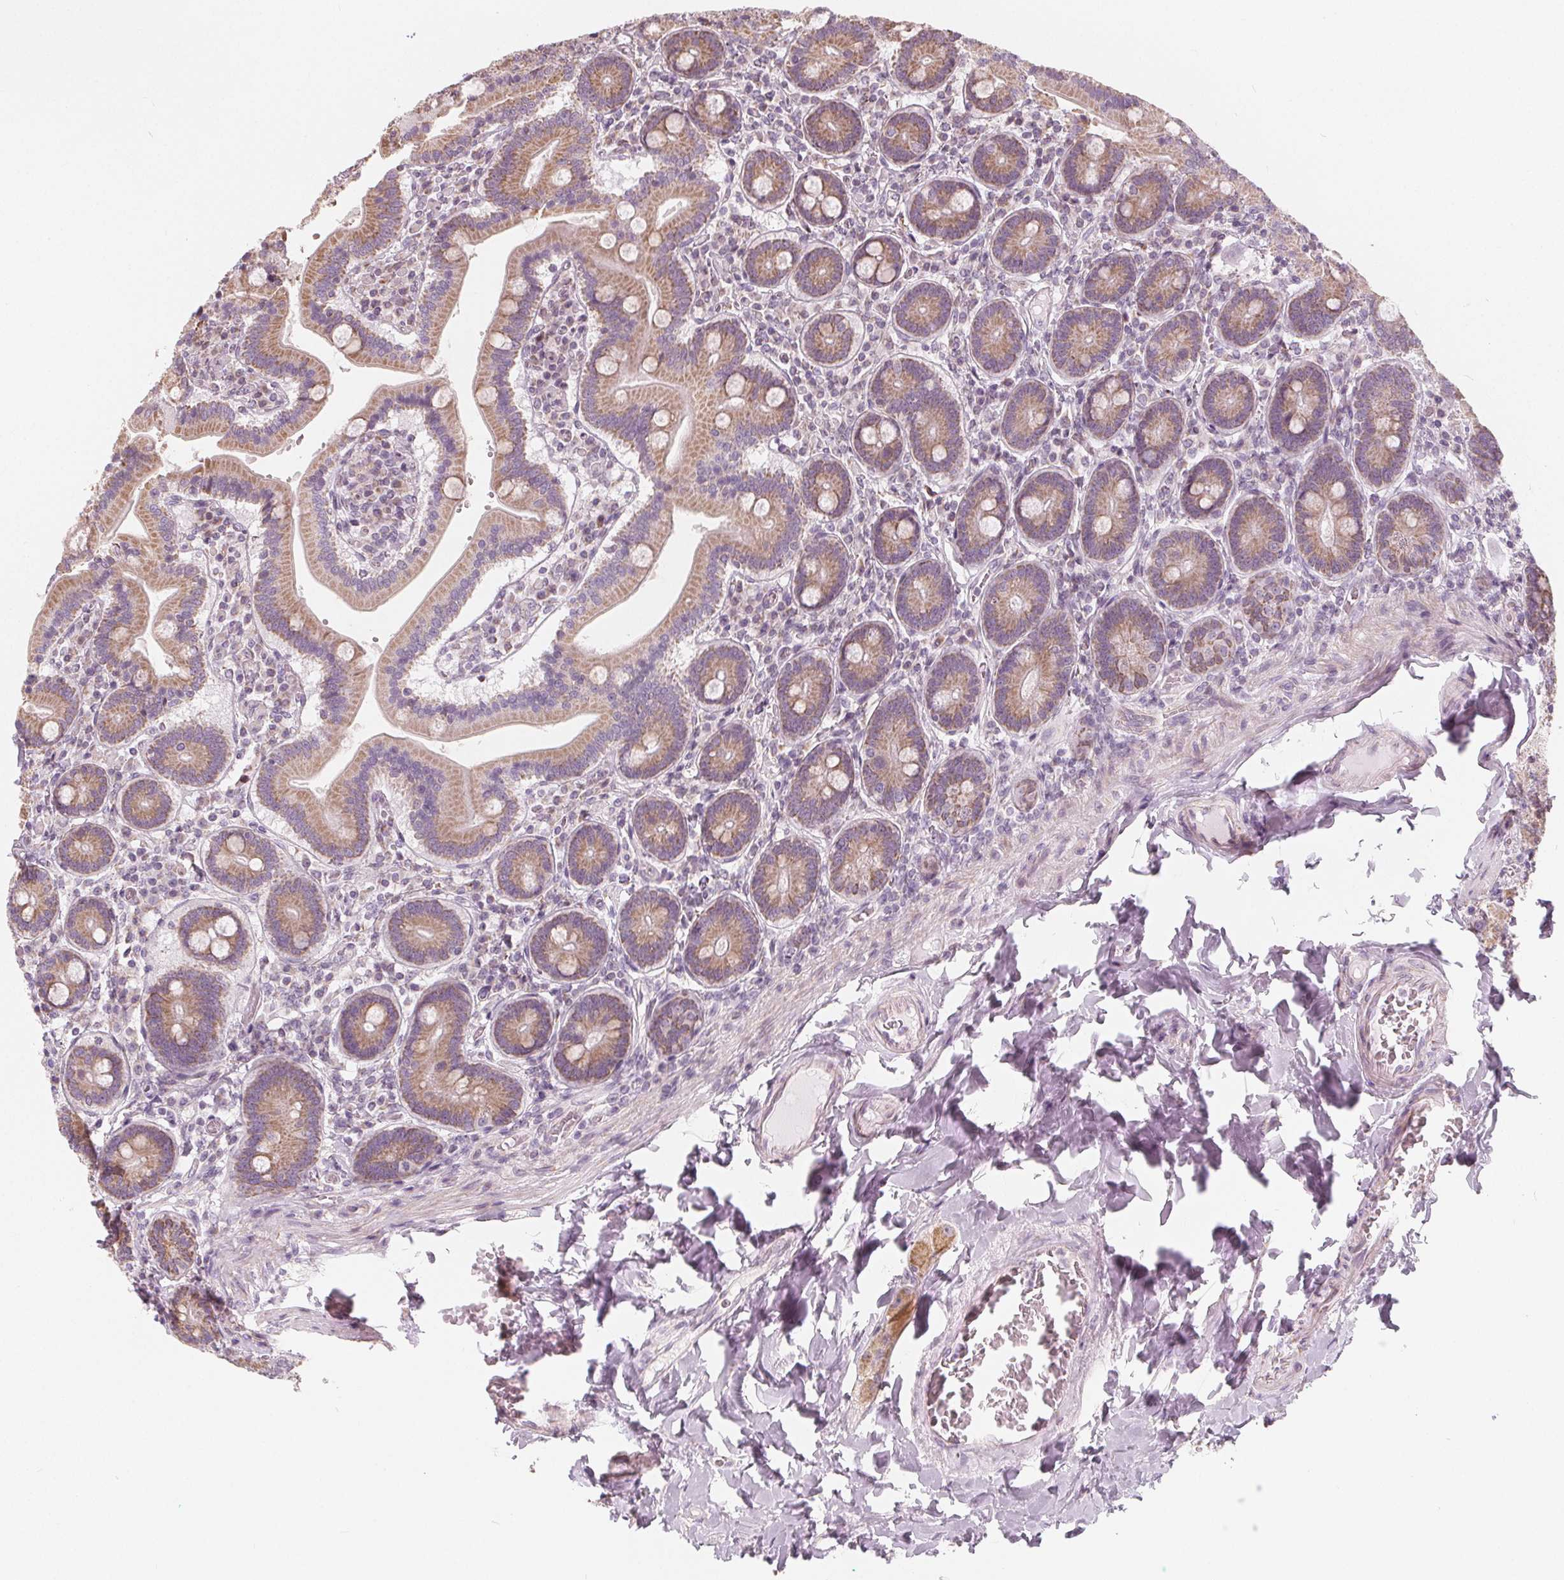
{"staining": {"intensity": "moderate", "quantity": ">75%", "location": "cytoplasmic/membranous"}, "tissue": "duodenum", "cell_type": "Glandular cells", "image_type": "normal", "snomed": [{"axis": "morphology", "description": "Normal tissue, NOS"}, {"axis": "topography", "description": "Duodenum"}], "caption": "Approximately >75% of glandular cells in unremarkable duodenum show moderate cytoplasmic/membranous protein expression as visualized by brown immunohistochemical staining.", "gene": "NUP210L", "patient": {"sex": "female", "age": 62}}